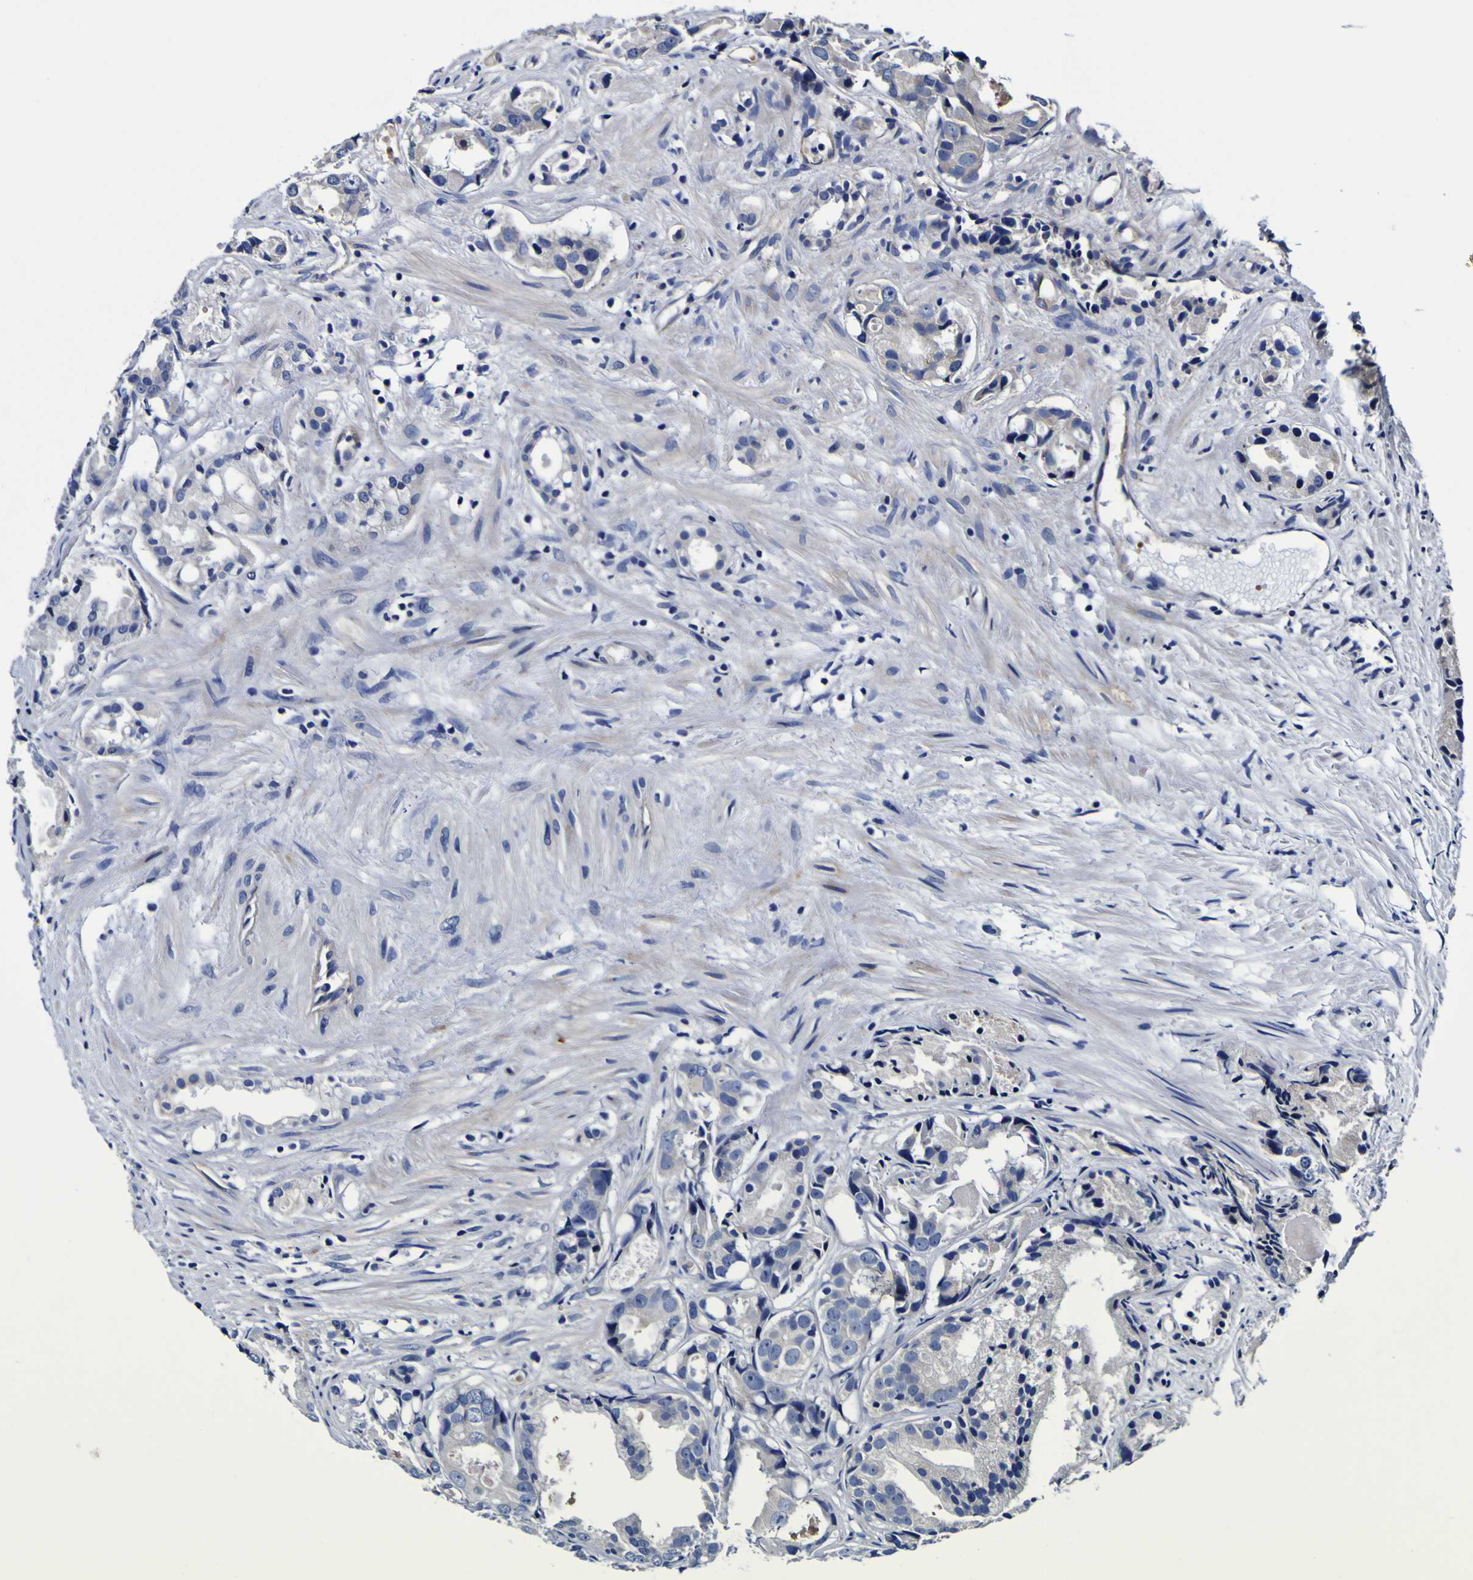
{"staining": {"intensity": "negative", "quantity": "none", "location": "none"}, "tissue": "prostate cancer", "cell_type": "Tumor cells", "image_type": "cancer", "snomed": [{"axis": "morphology", "description": "Adenocarcinoma, Low grade"}, {"axis": "topography", "description": "Prostate"}], "caption": "The immunohistochemistry (IHC) micrograph has no significant expression in tumor cells of prostate cancer (adenocarcinoma (low-grade)) tissue. Nuclei are stained in blue.", "gene": "PDLIM4", "patient": {"sex": "male", "age": 72}}